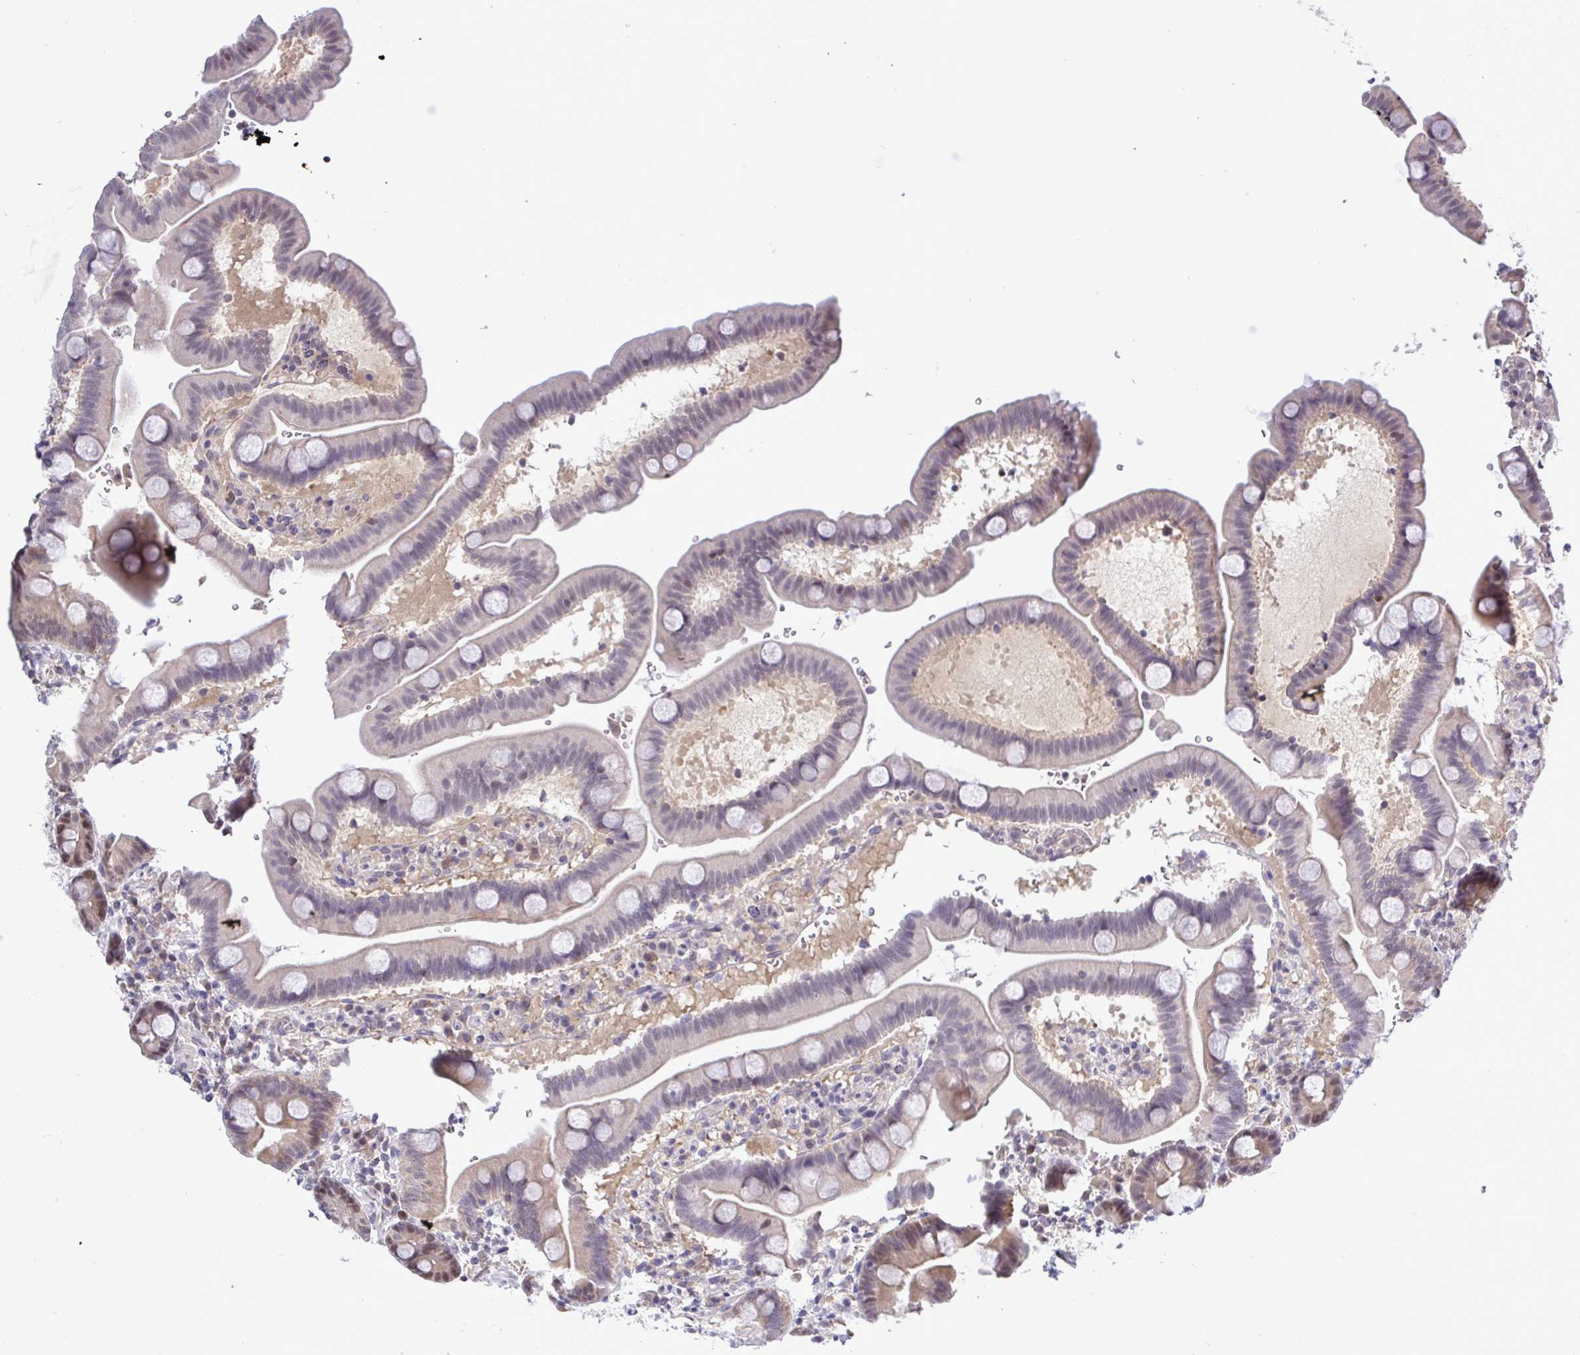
{"staining": {"intensity": "moderate", "quantity": "25%-75%", "location": "nuclear"}, "tissue": "duodenum", "cell_type": "Glandular cells", "image_type": "normal", "snomed": [{"axis": "morphology", "description": "Normal tissue, NOS"}, {"axis": "topography", "description": "Duodenum"}], "caption": "A brown stain labels moderate nuclear staining of a protein in glandular cells of unremarkable human duodenum.", "gene": "ZNF444", "patient": {"sex": "male", "age": 59}}